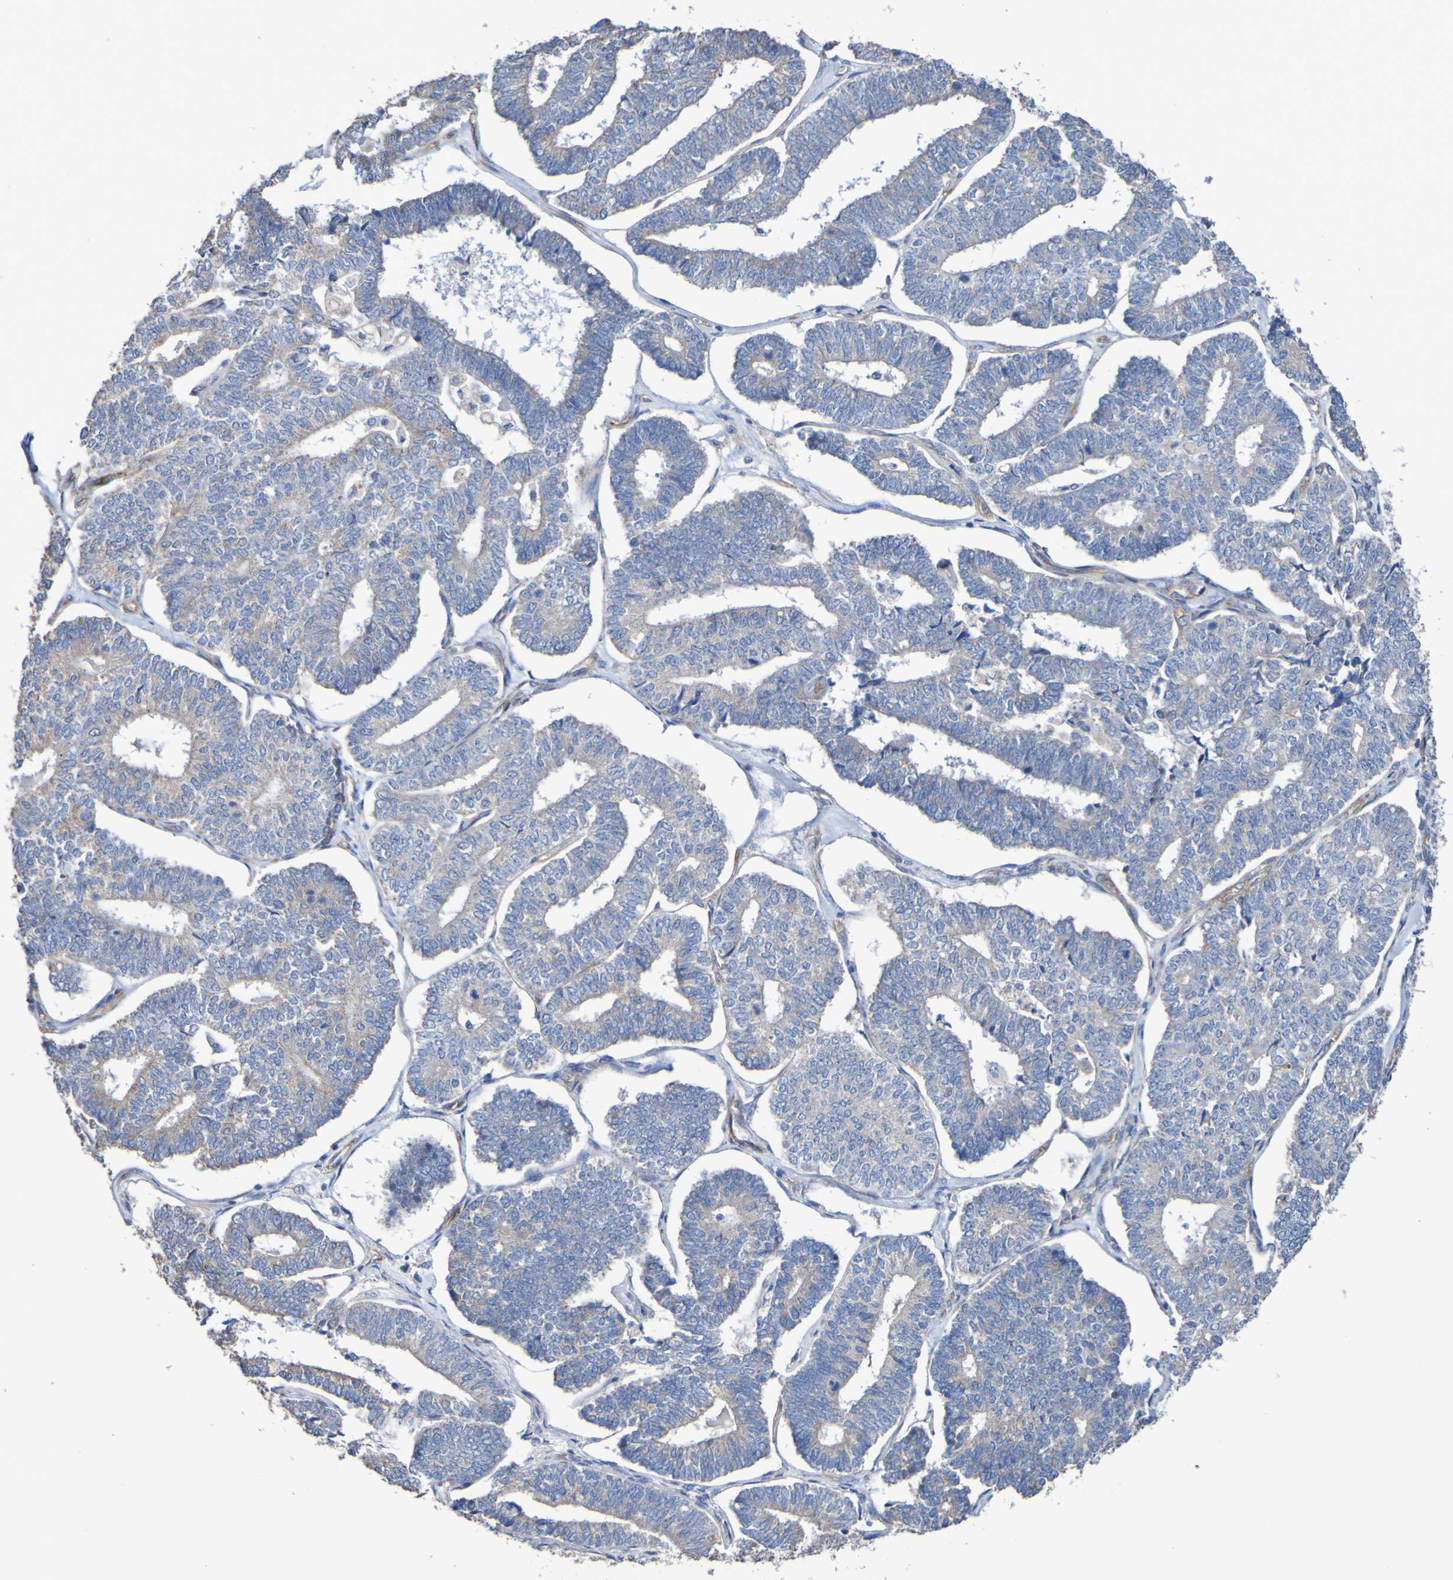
{"staining": {"intensity": "weak", "quantity": "25%-75%", "location": "cytoplasmic/membranous"}, "tissue": "endometrial cancer", "cell_type": "Tumor cells", "image_type": "cancer", "snomed": [{"axis": "morphology", "description": "Adenocarcinoma, NOS"}, {"axis": "topography", "description": "Endometrium"}], "caption": "DAB (3,3'-diaminobenzidine) immunohistochemical staining of human adenocarcinoma (endometrial) demonstrates weak cytoplasmic/membranous protein staining in about 25%-75% of tumor cells.", "gene": "ELMOD3", "patient": {"sex": "female", "age": 70}}